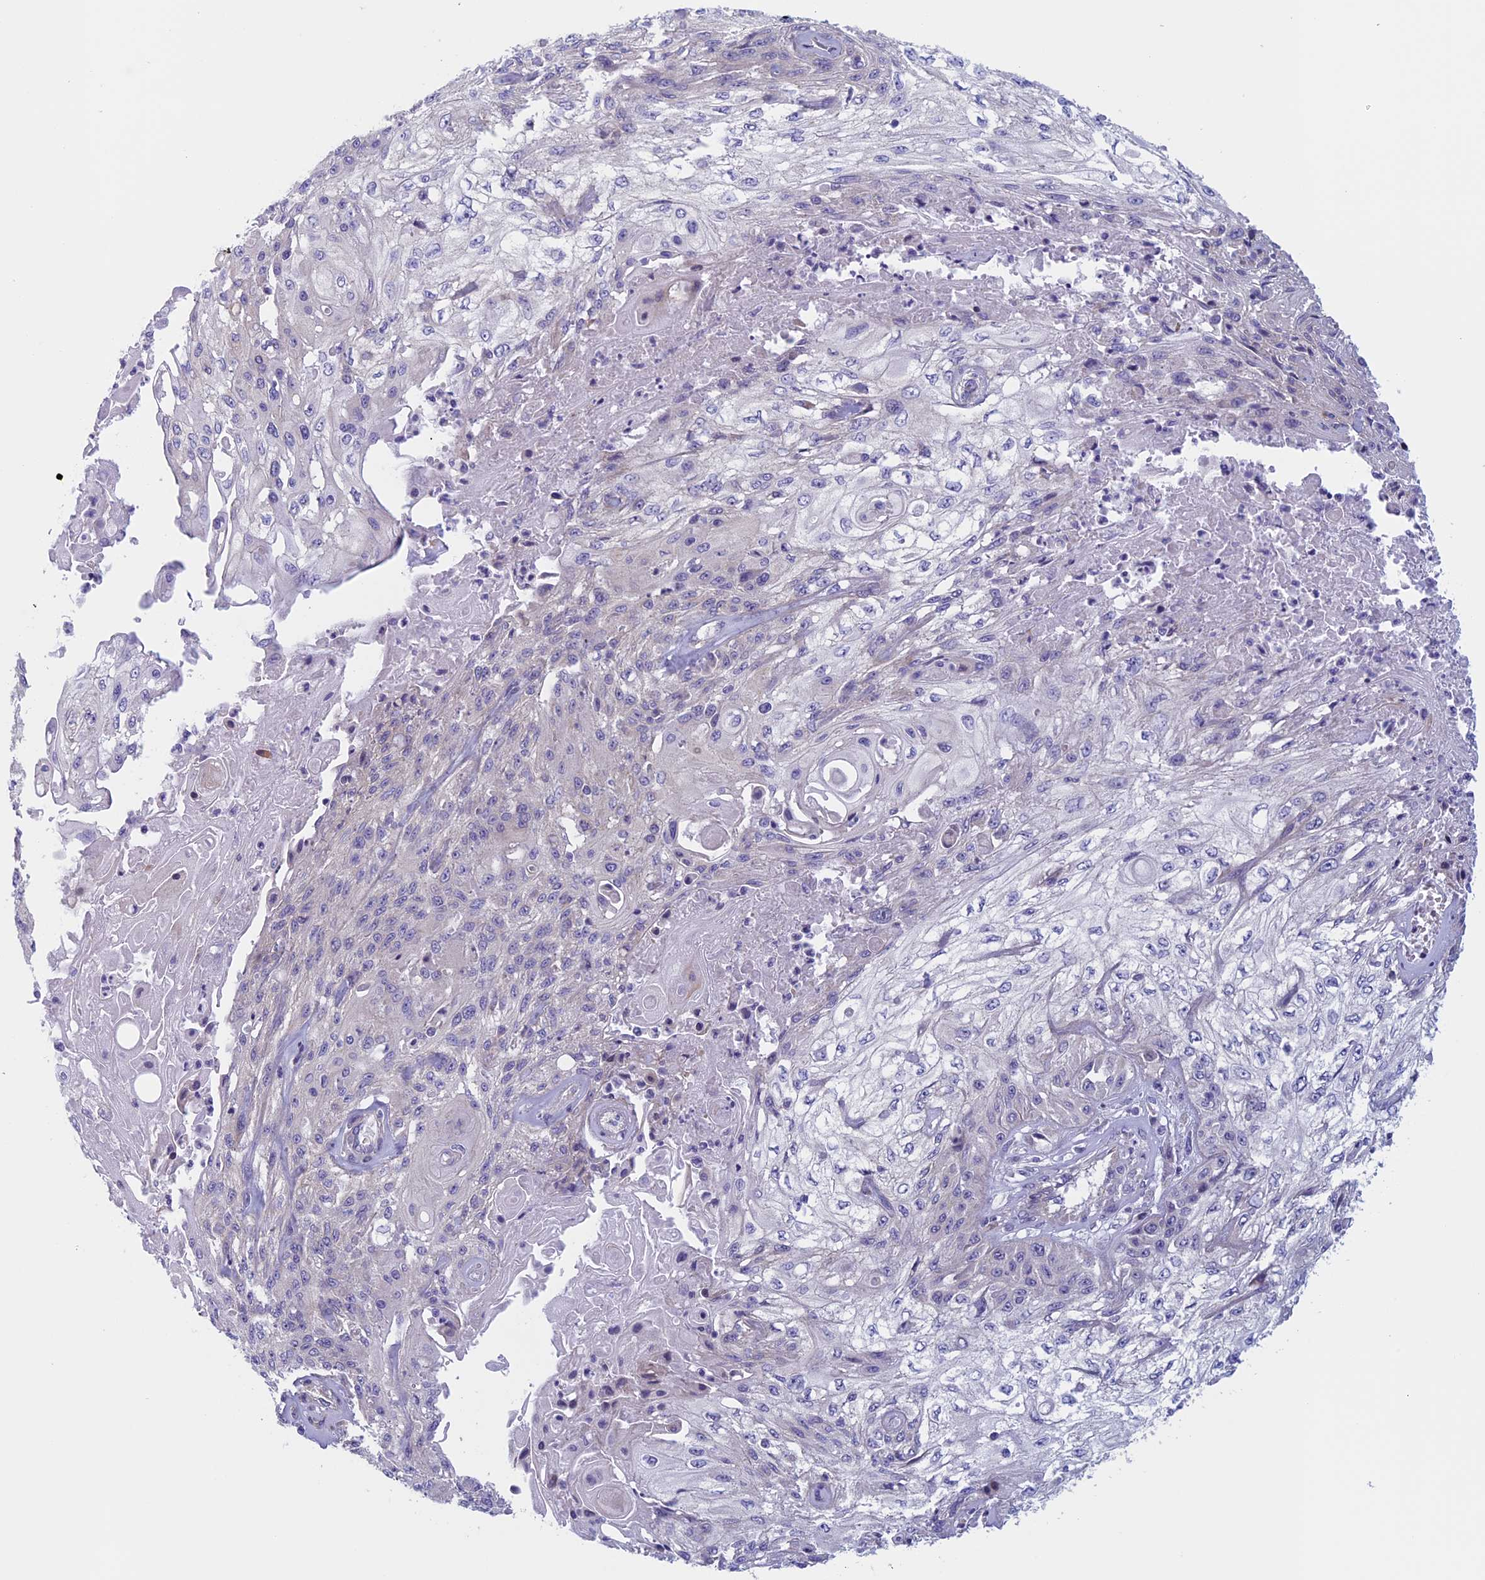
{"staining": {"intensity": "negative", "quantity": "none", "location": "none"}, "tissue": "skin cancer", "cell_type": "Tumor cells", "image_type": "cancer", "snomed": [{"axis": "morphology", "description": "Squamous cell carcinoma, NOS"}, {"axis": "morphology", "description": "Squamous cell carcinoma, metastatic, NOS"}, {"axis": "topography", "description": "Skin"}, {"axis": "topography", "description": "Lymph node"}], "caption": "Tumor cells are negative for brown protein staining in skin metastatic squamous cell carcinoma. Brightfield microscopy of immunohistochemistry stained with DAB (3,3'-diaminobenzidine) (brown) and hematoxylin (blue), captured at high magnification.", "gene": "CNOT6L", "patient": {"sex": "male", "age": 75}}